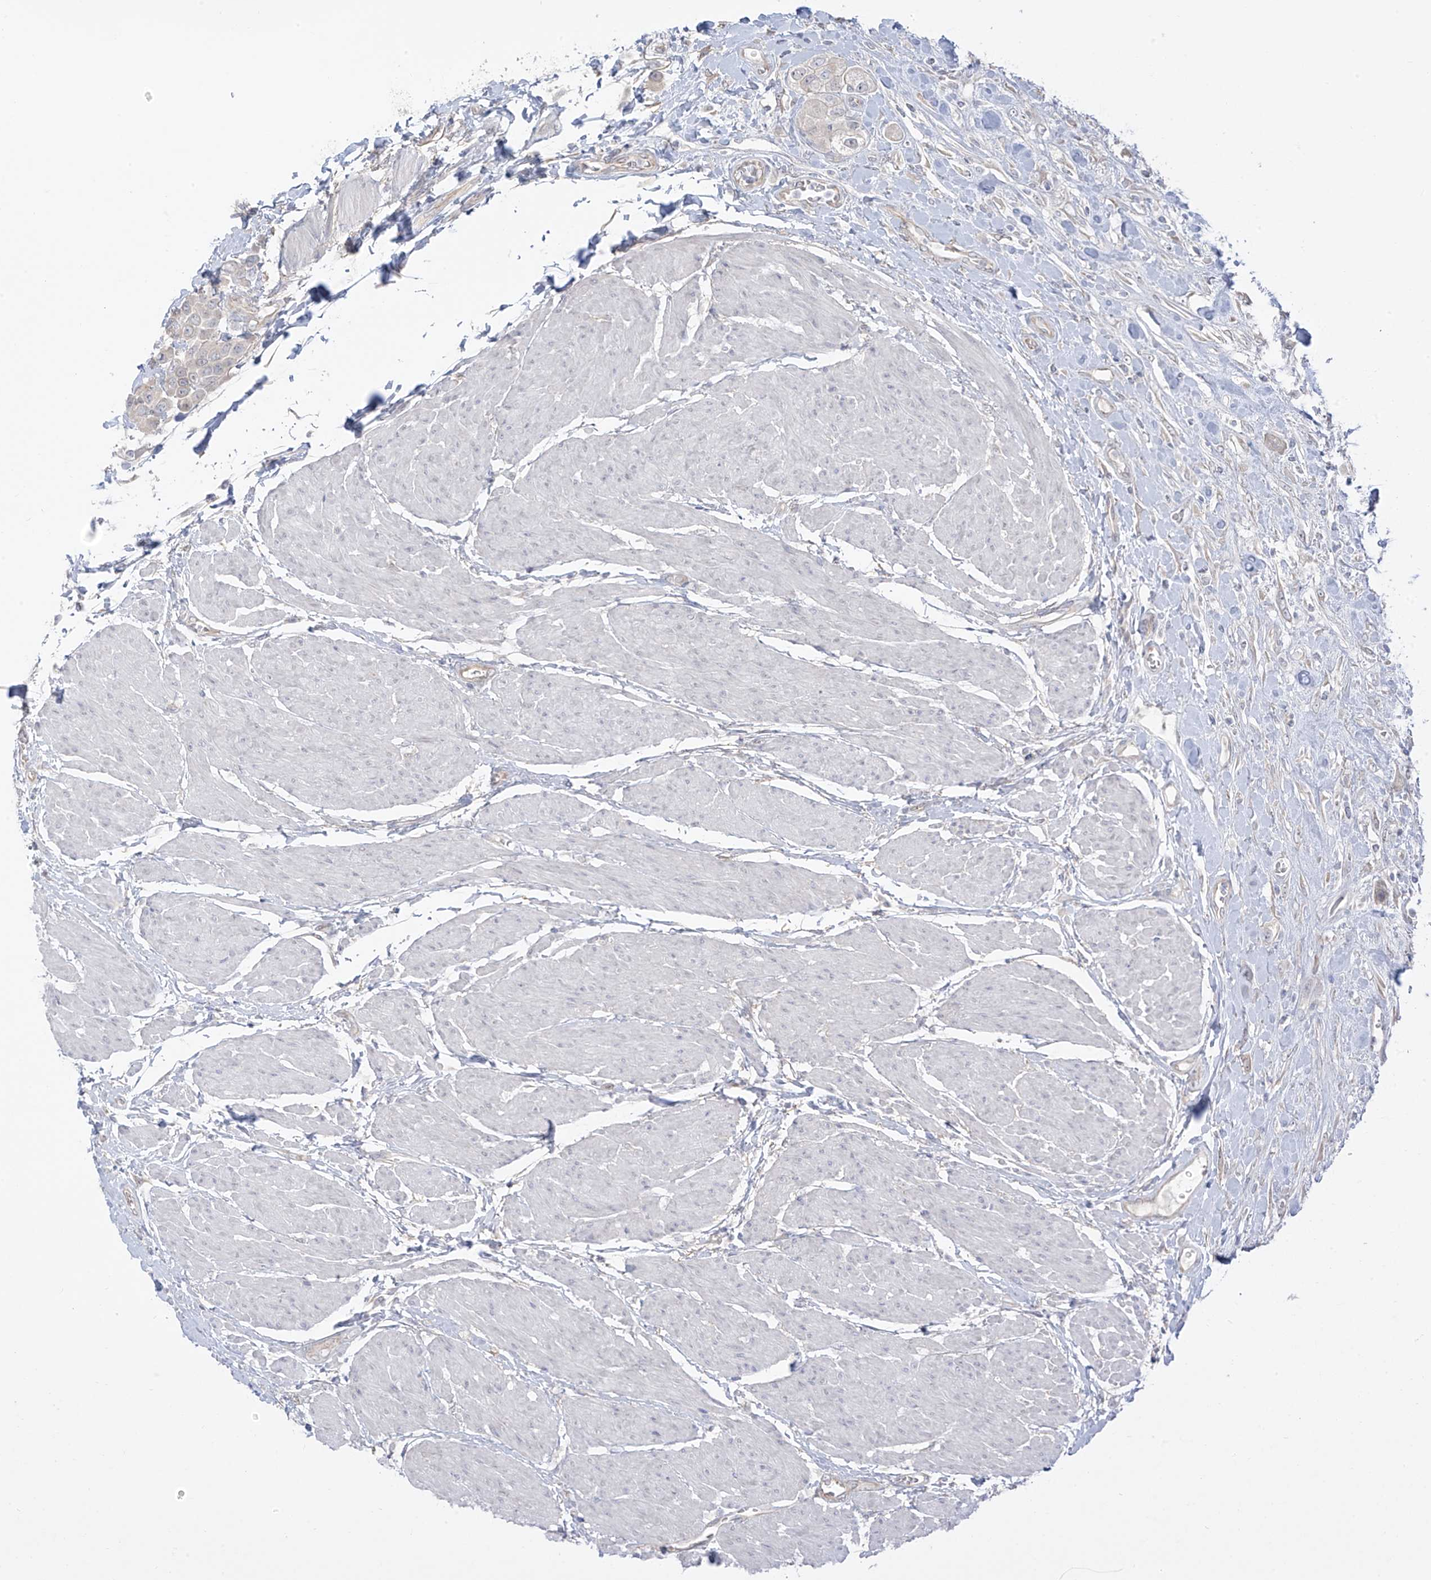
{"staining": {"intensity": "negative", "quantity": "none", "location": "none"}, "tissue": "urothelial cancer", "cell_type": "Tumor cells", "image_type": "cancer", "snomed": [{"axis": "morphology", "description": "Urothelial carcinoma, High grade"}, {"axis": "topography", "description": "Urinary bladder"}], "caption": "Human urothelial carcinoma (high-grade) stained for a protein using immunohistochemistry displays no staining in tumor cells.", "gene": "DCDC2", "patient": {"sex": "male", "age": 50}}